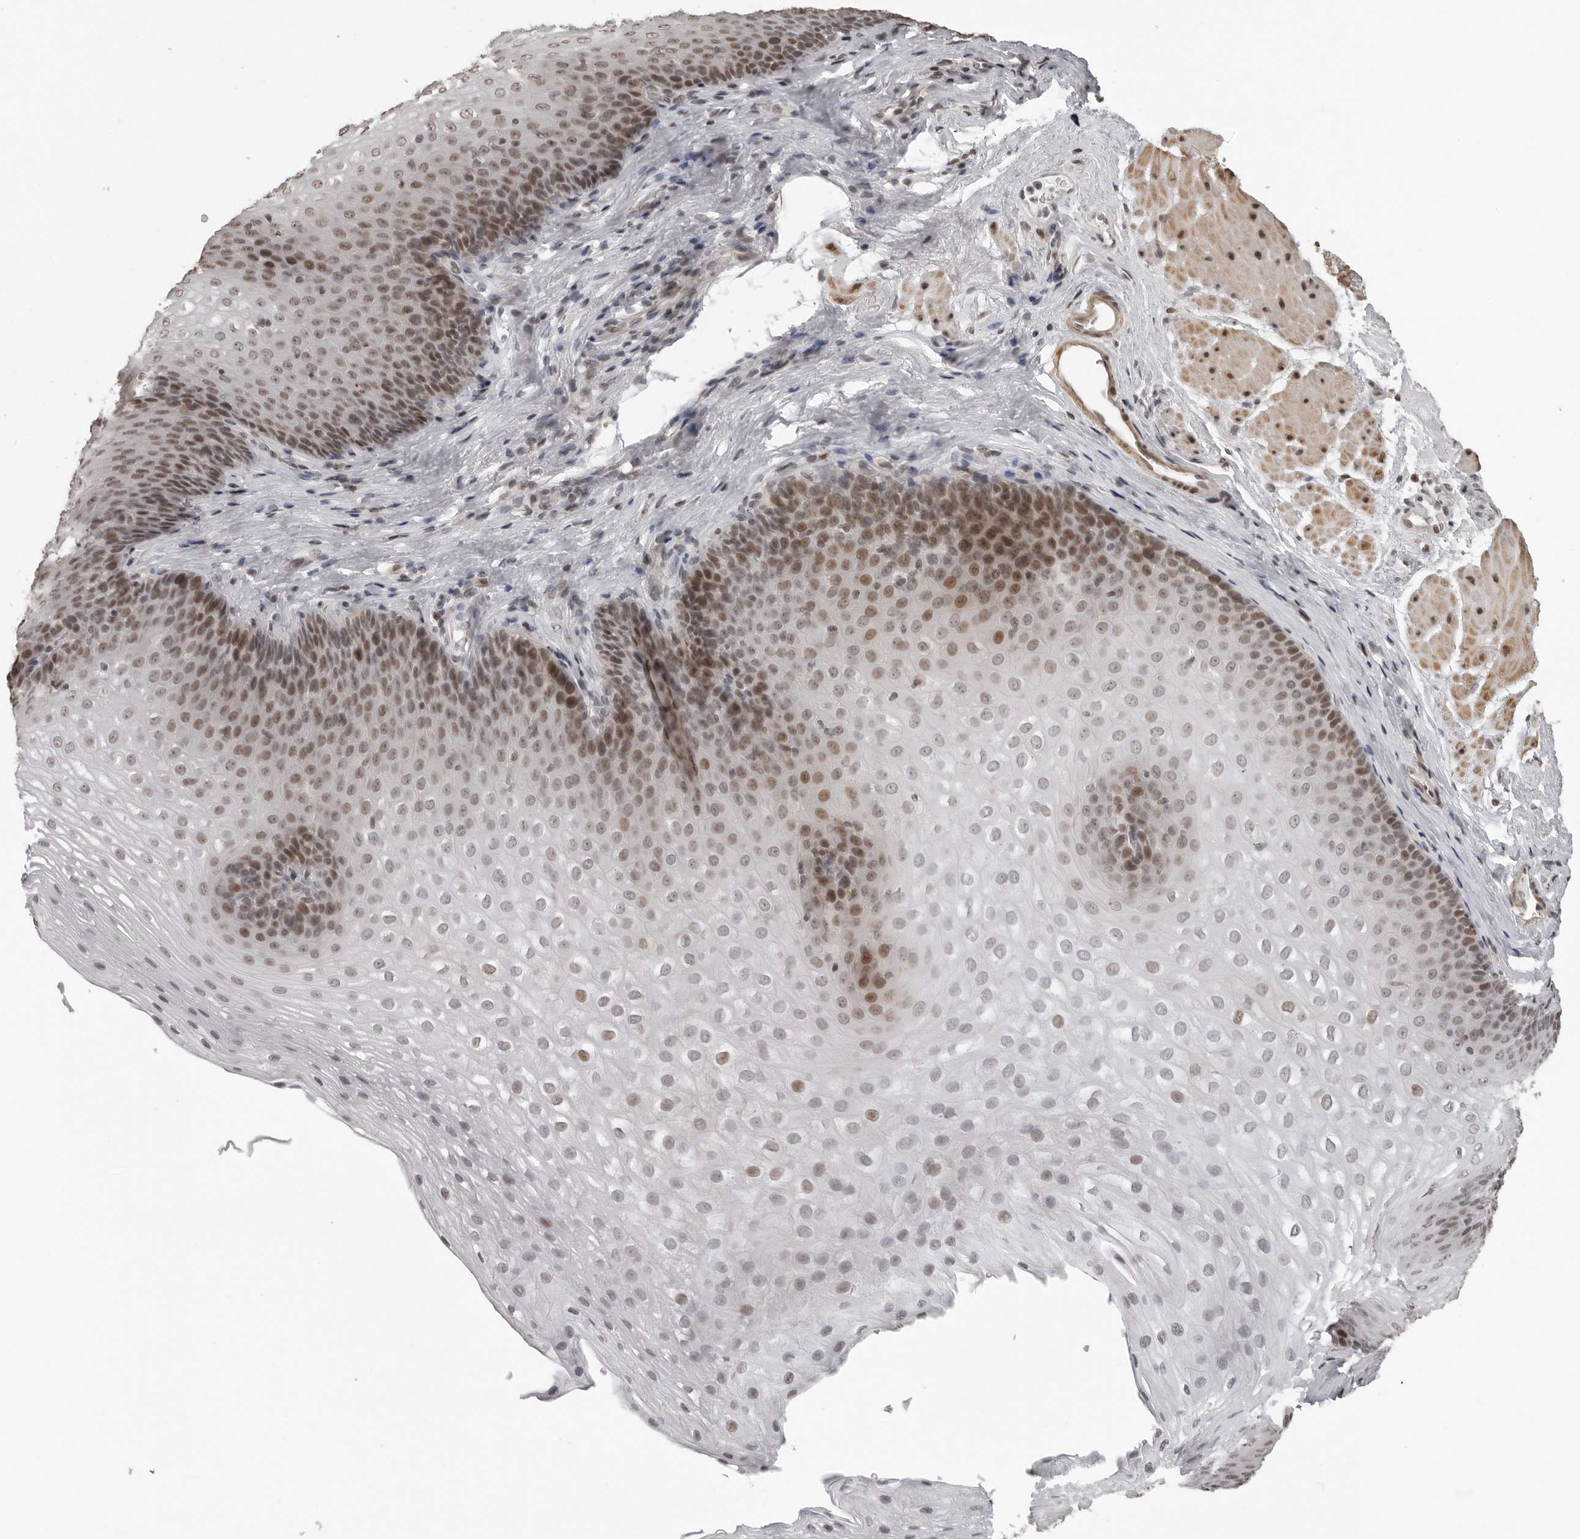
{"staining": {"intensity": "moderate", "quantity": "25%-75%", "location": "nuclear"}, "tissue": "esophagus", "cell_type": "Squamous epithelial cells", "image_type": "normal", "snomed": [{"axis": "morphology", "description": "Normal tissue, NOS"}, {"axis": "topography", "description": "Esophagus"}], "caption": "This image exhibits immunohistochemistry staining of unremarkable human esophagus, with medium moderate nuclear positivity in approximately 25%-75% of squamous epithelial cells.", "gene": "ORC1", "patient": {"sex": "female", "age": 66}}